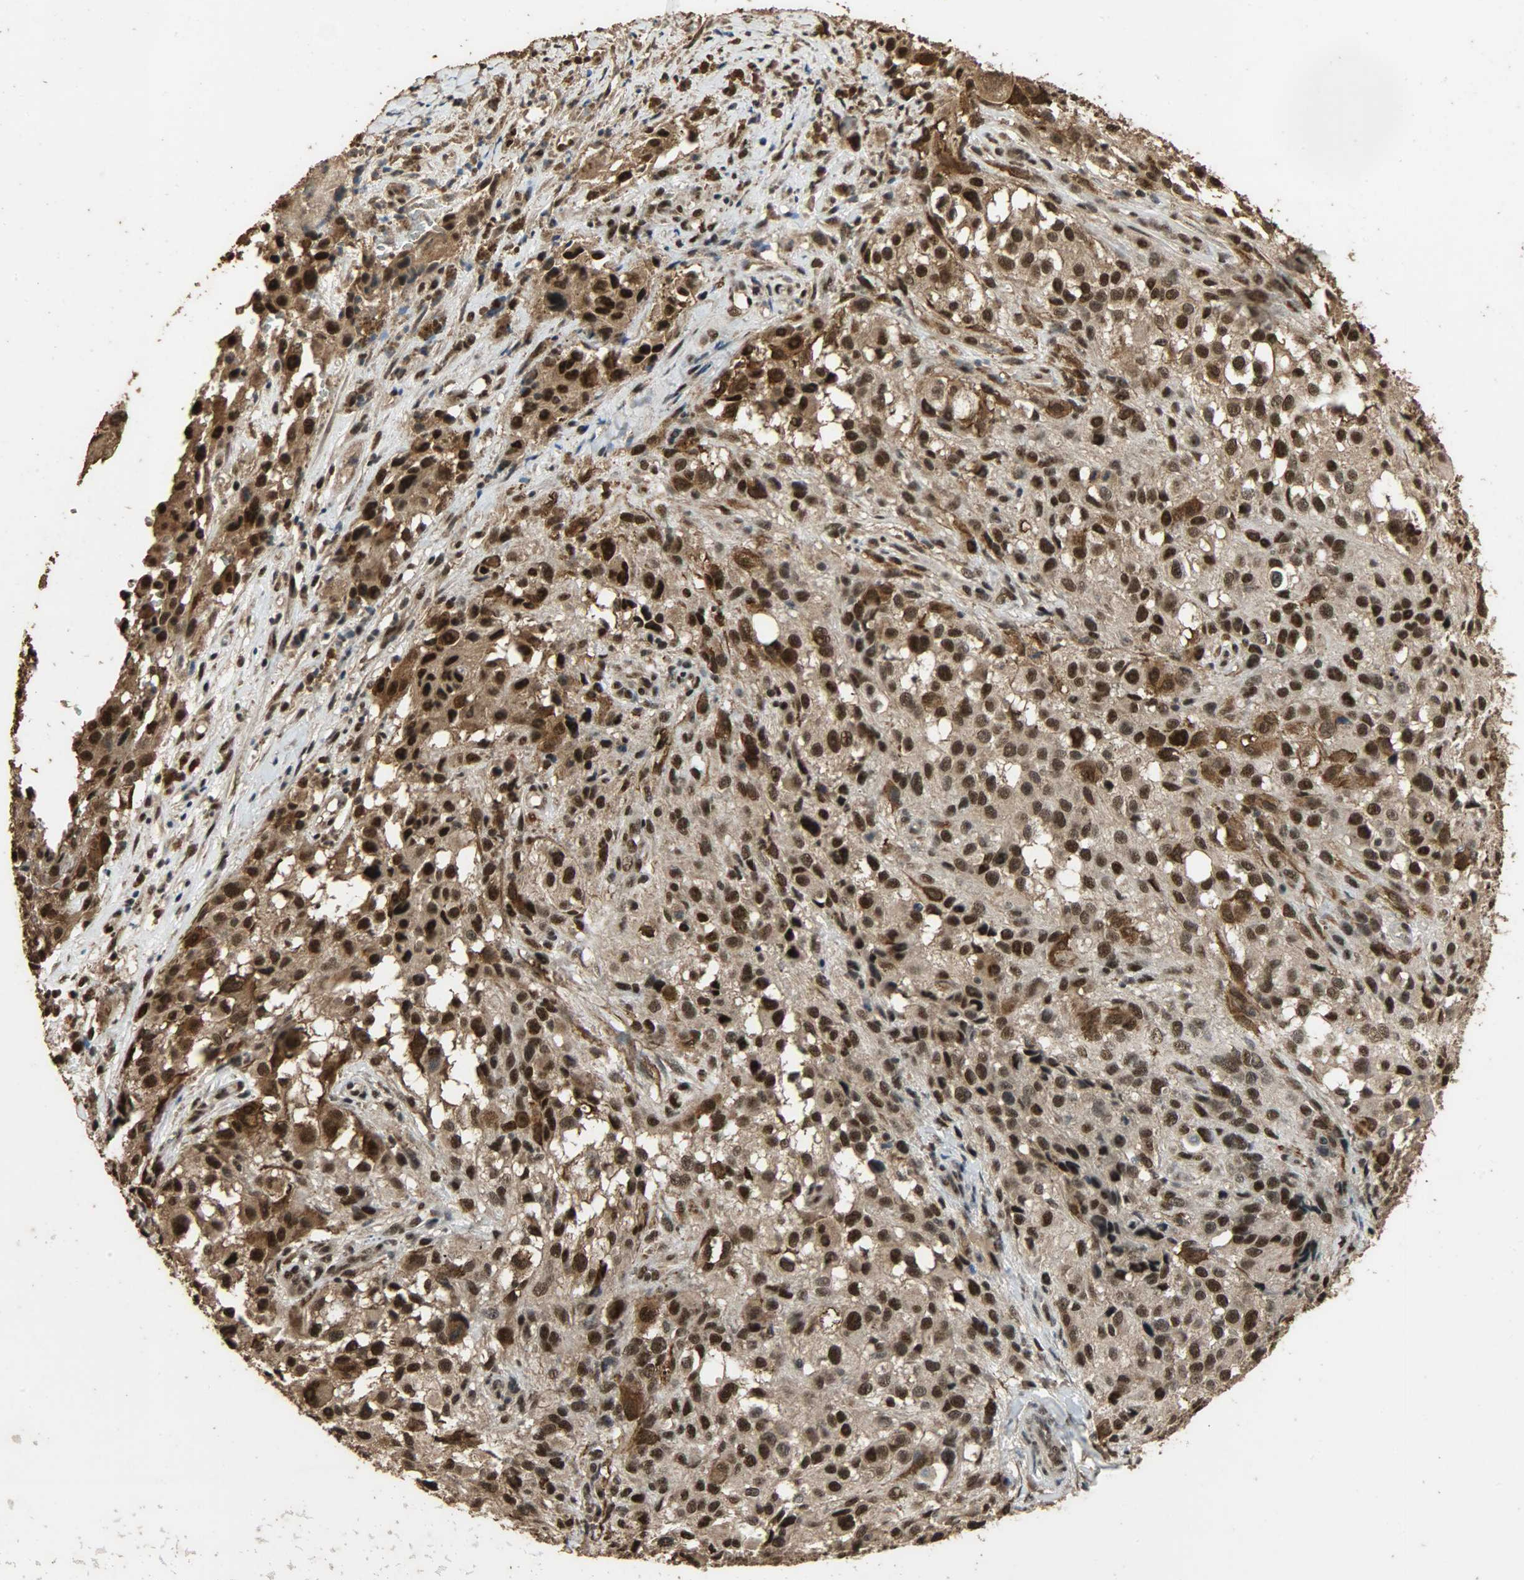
{"staining": {"intensity": "strong", "quantity": ">75%", "location": "cytoplasmic/membranous,nuclear"}, "tissue": "melanoma", "cell_type": "Tumor cells", "image_type": "cancer", "snomed": [{"axis": "morphology", "description": "Necrosis, NOS"}, {"axis": "morphology", "description": "Malignant melanoma, NOS"}, {"axis": "topography", "description": "Skin"}], "caption": "Protein expression by immunohistochemistry exhibits strong cytoplasmic/membranous and nuclear expression in approximately >75% of tumor cells in melanoma. (DAB = brown stain, brightfield microscopy at high magnification).", "gene": "CCNT2", "patient": {"sex": "female", "age": 87}}